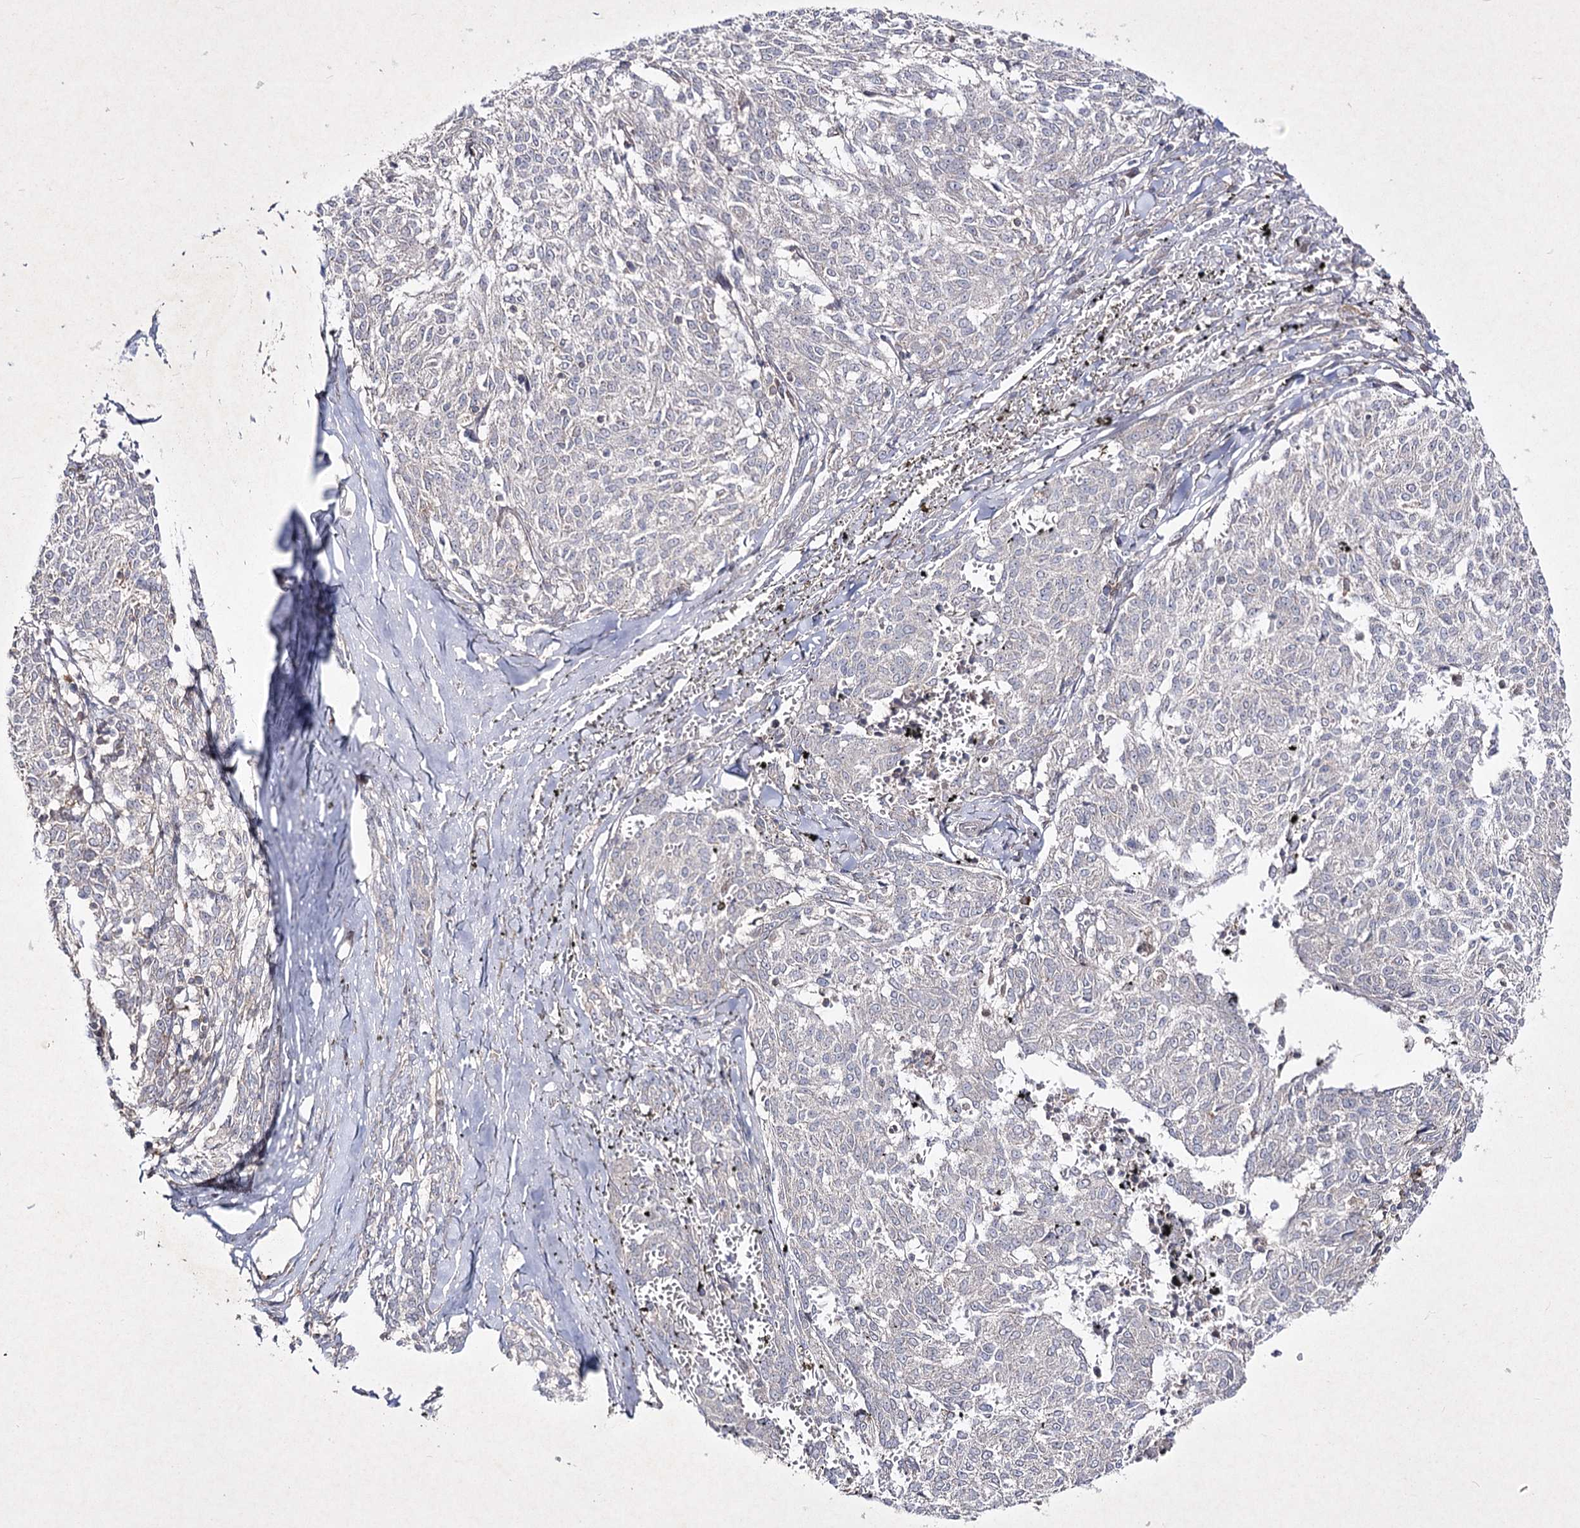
{"staining": {"intensity": "negative", "quantity": "none", "location": "none"}, "tissue": "melanoma", "cell_type": "Tumor cells", "image_type": "cancer", "snomed": [{"axis": "morphology", "description": "Malignant melanoma, NOS"}, {"axis": "topography", "description": "Skin"}], "caption": "The IHC image has no significant staining in tumor cells of malignant melanoma tissue.", "gene": "CIB2", "patient": {"sex": "female", "age": 72}}